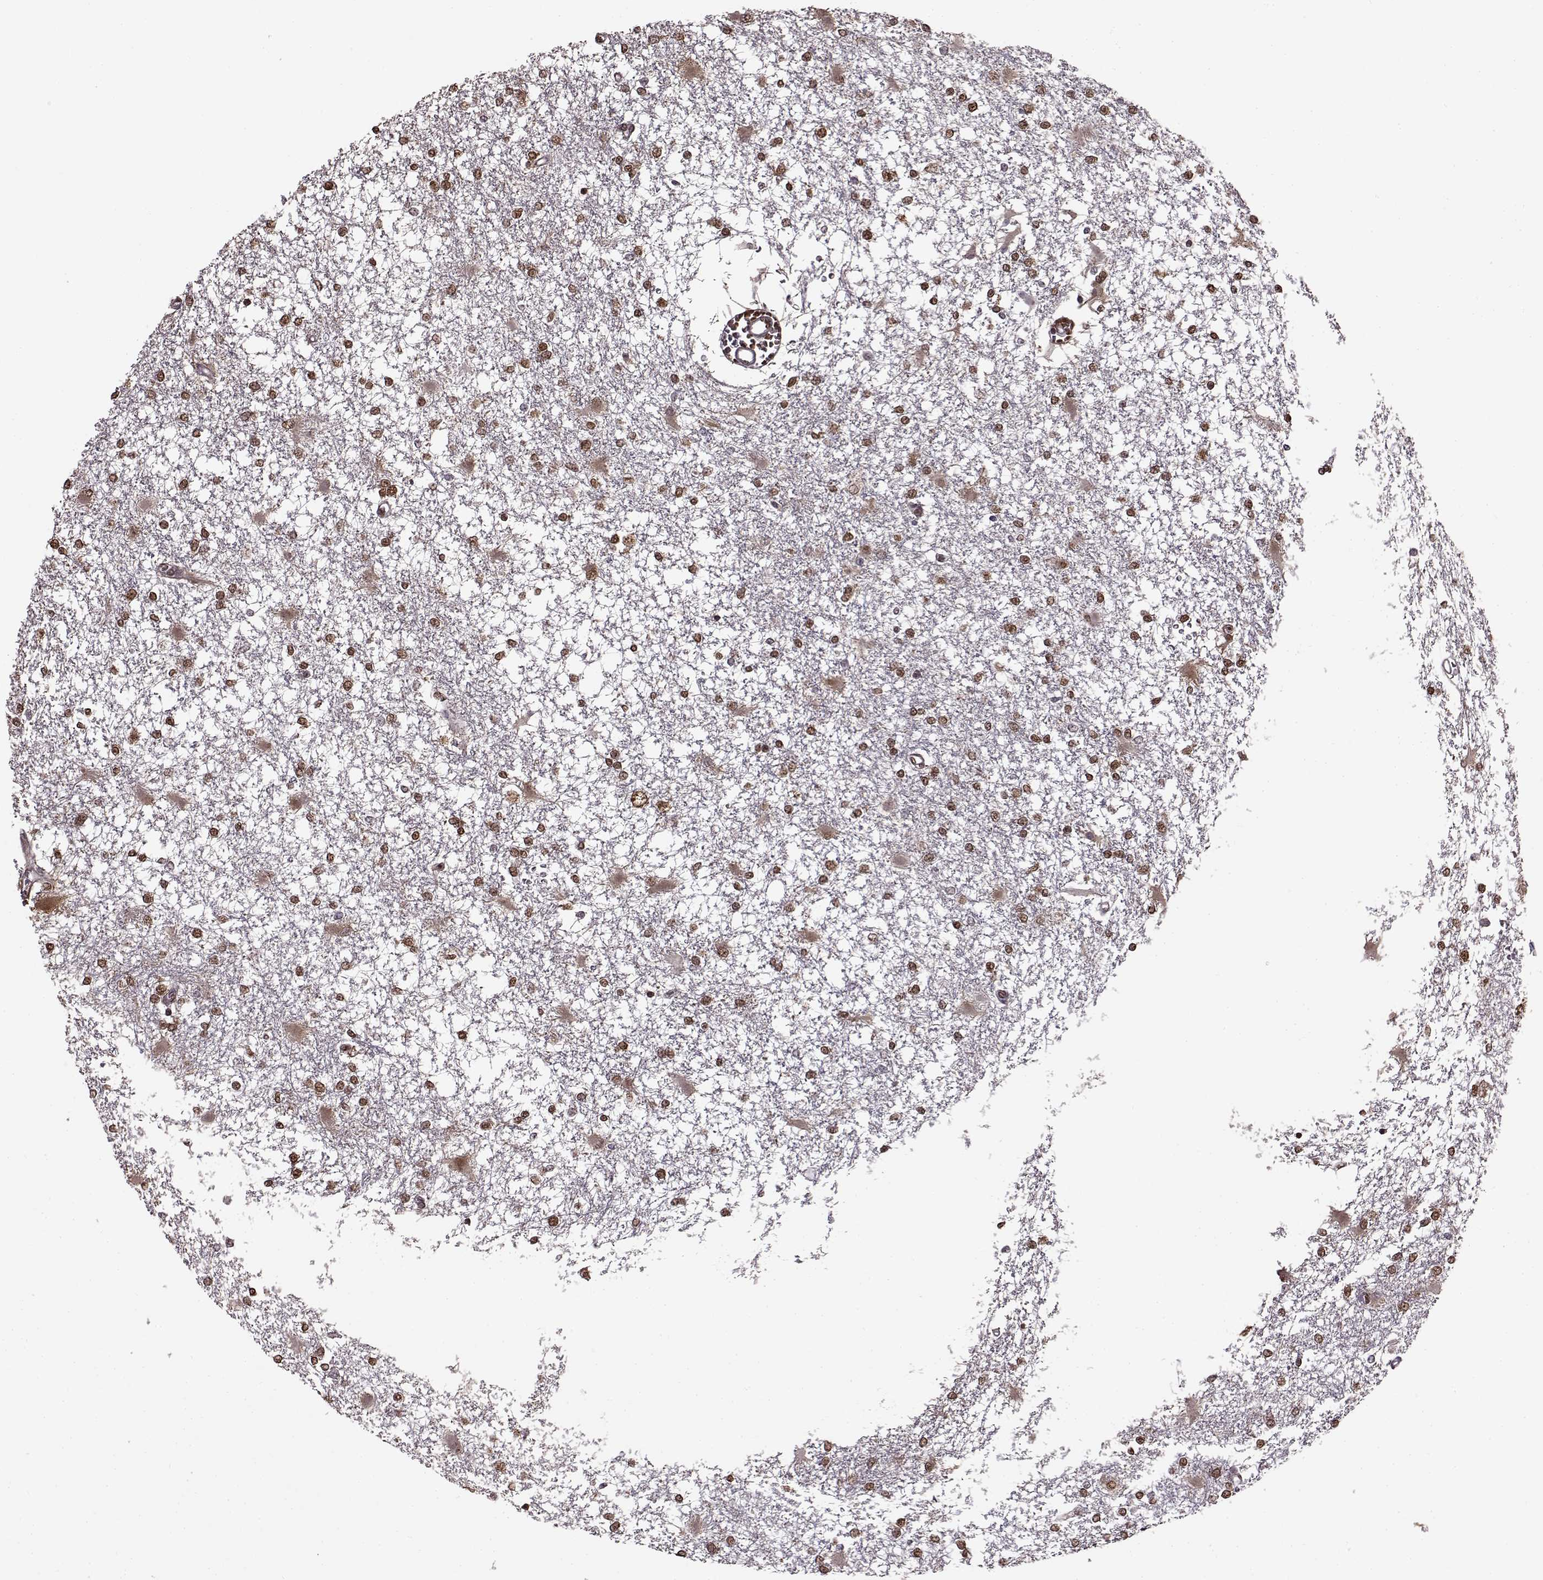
{"staining": {"intensity": "moderate", "quantity": ">75%", "location": "nuclear"}, "tissue": "glioma", "cell_type": "Tumor cells", "image_type": "cancer", "snomed": [{"axis": "morphology", "description": "Glioma, malignant, High grade"}, {"axis": "topography", "description": "Cerebral cortex"}], "caption": "The micrograph shows a brown stain indicating the presence of a protein in the nuclear of tumor cells in glioma.", "gene": "FTO", "patient": {"sex": "male", "age": 79}}